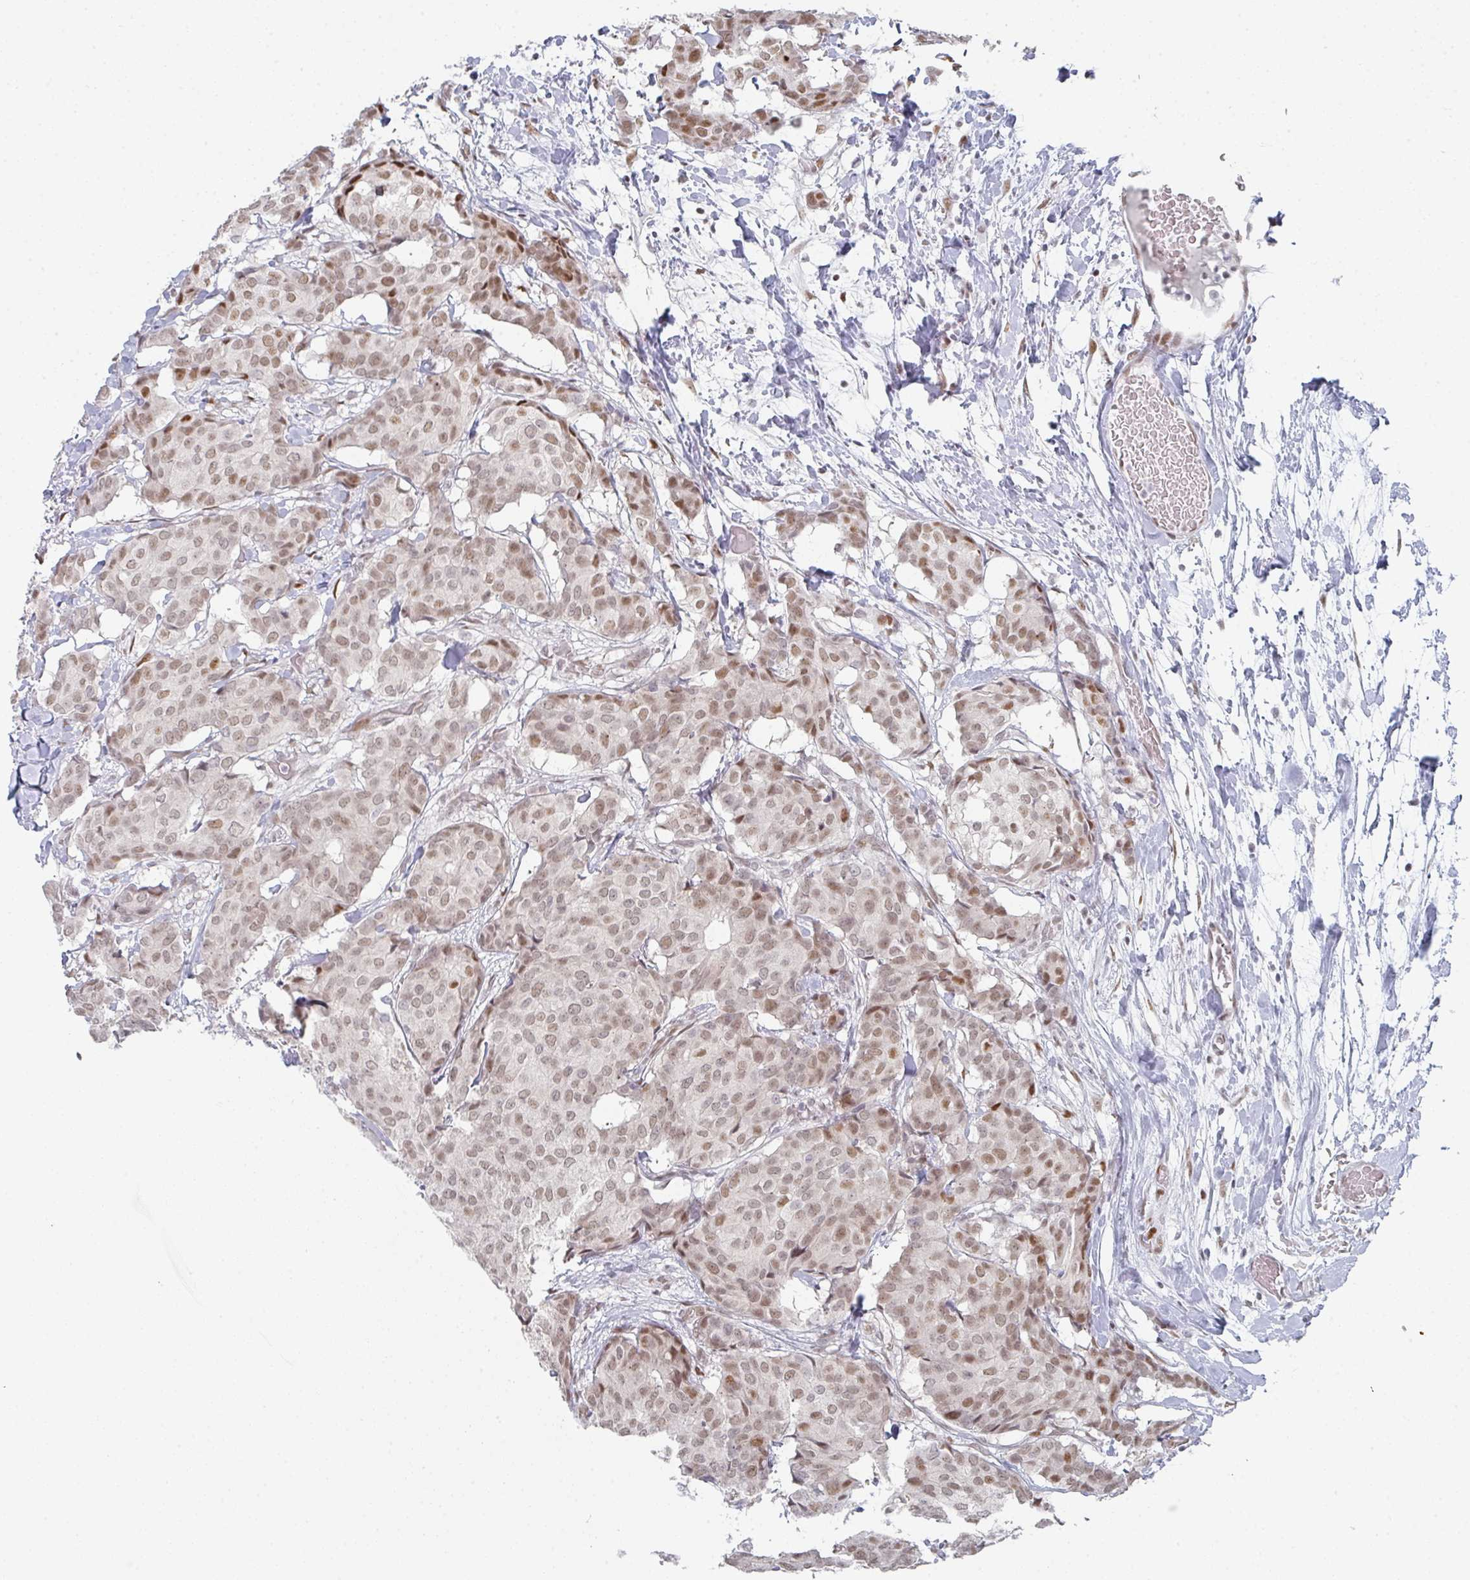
{"staining": {"intensity": "moderate", "quantity": ">75%", "location": "nuclear"}, "tissue": "breast cancer", "cell_type": "Tumor cells", "image_type": "cancer", "snomed": [{"axis": "morphology", "description": "Duct carcinoma"}, {"axis": "topography", "description": "Breast"}], "caption": "Immunohistochemical staining of human breast cancer (intraductal carcinoma) reveals medium levels of moderate nuclear protein expression in approximately >75% of tumor cells.", "gene": "POU2AF2", "patient": {"sex": "female", "age": 75}}